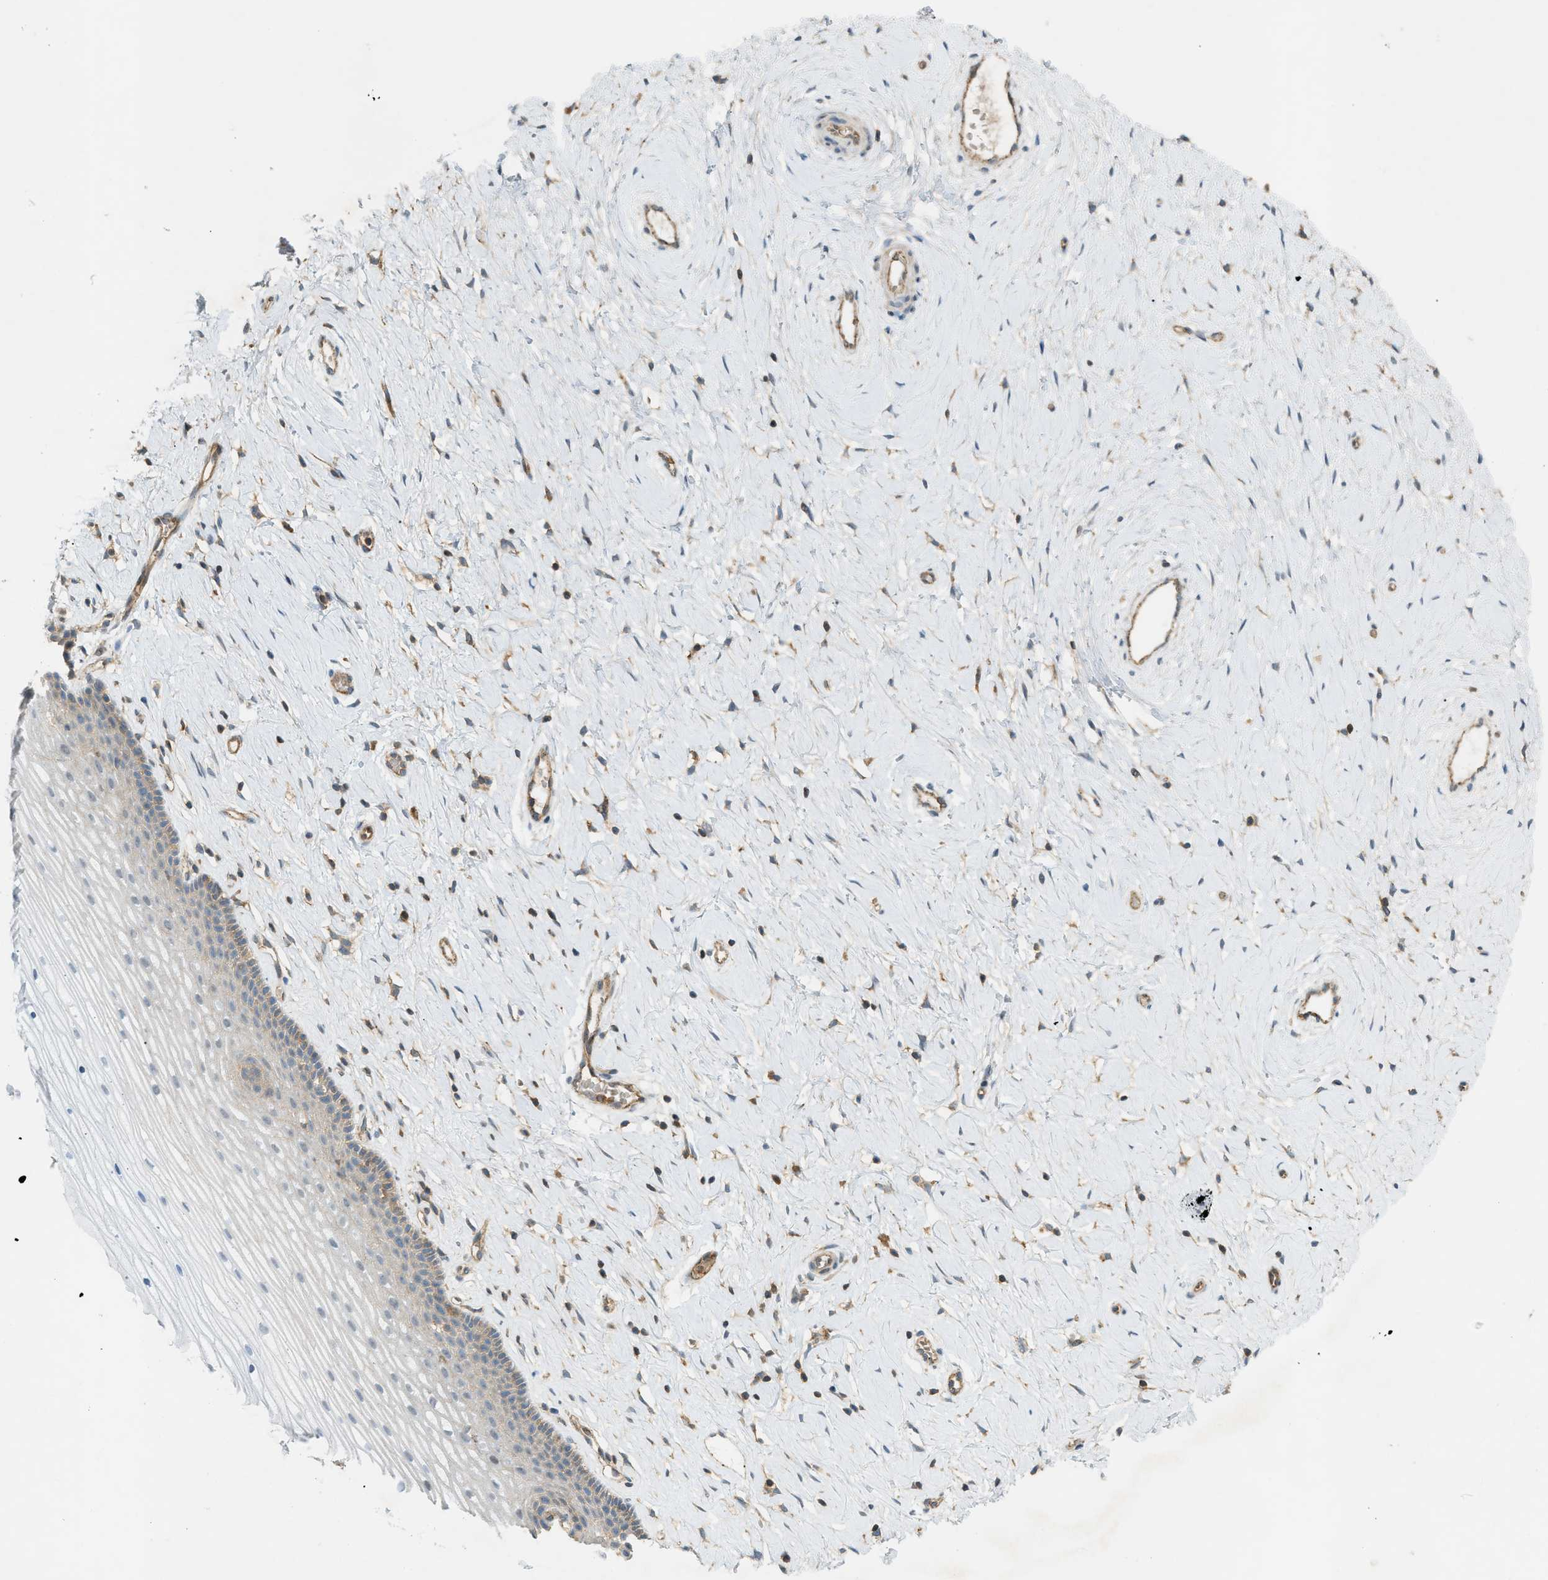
{"staining": {"intensity": "negative", "quantity": "none", "location": "none"}, "tissue": "cervix", "cell_type": "Glandular cells", "image_type": "normal", "snomed": [{"axis": "morphology", "description": "Normal tissue, NOS"}, {"axis": "topography", "description": "Cervix"}], "caption": "Immunohistochemistry image of unremarkable cervix: cervix stained with DAB displays no significant protein expression in glandular cells. (Immunohistochemistry, brightfield microscopy, high magnification).", "gene": "GRK6", "patient": {"sex": "female", "age": 39}}